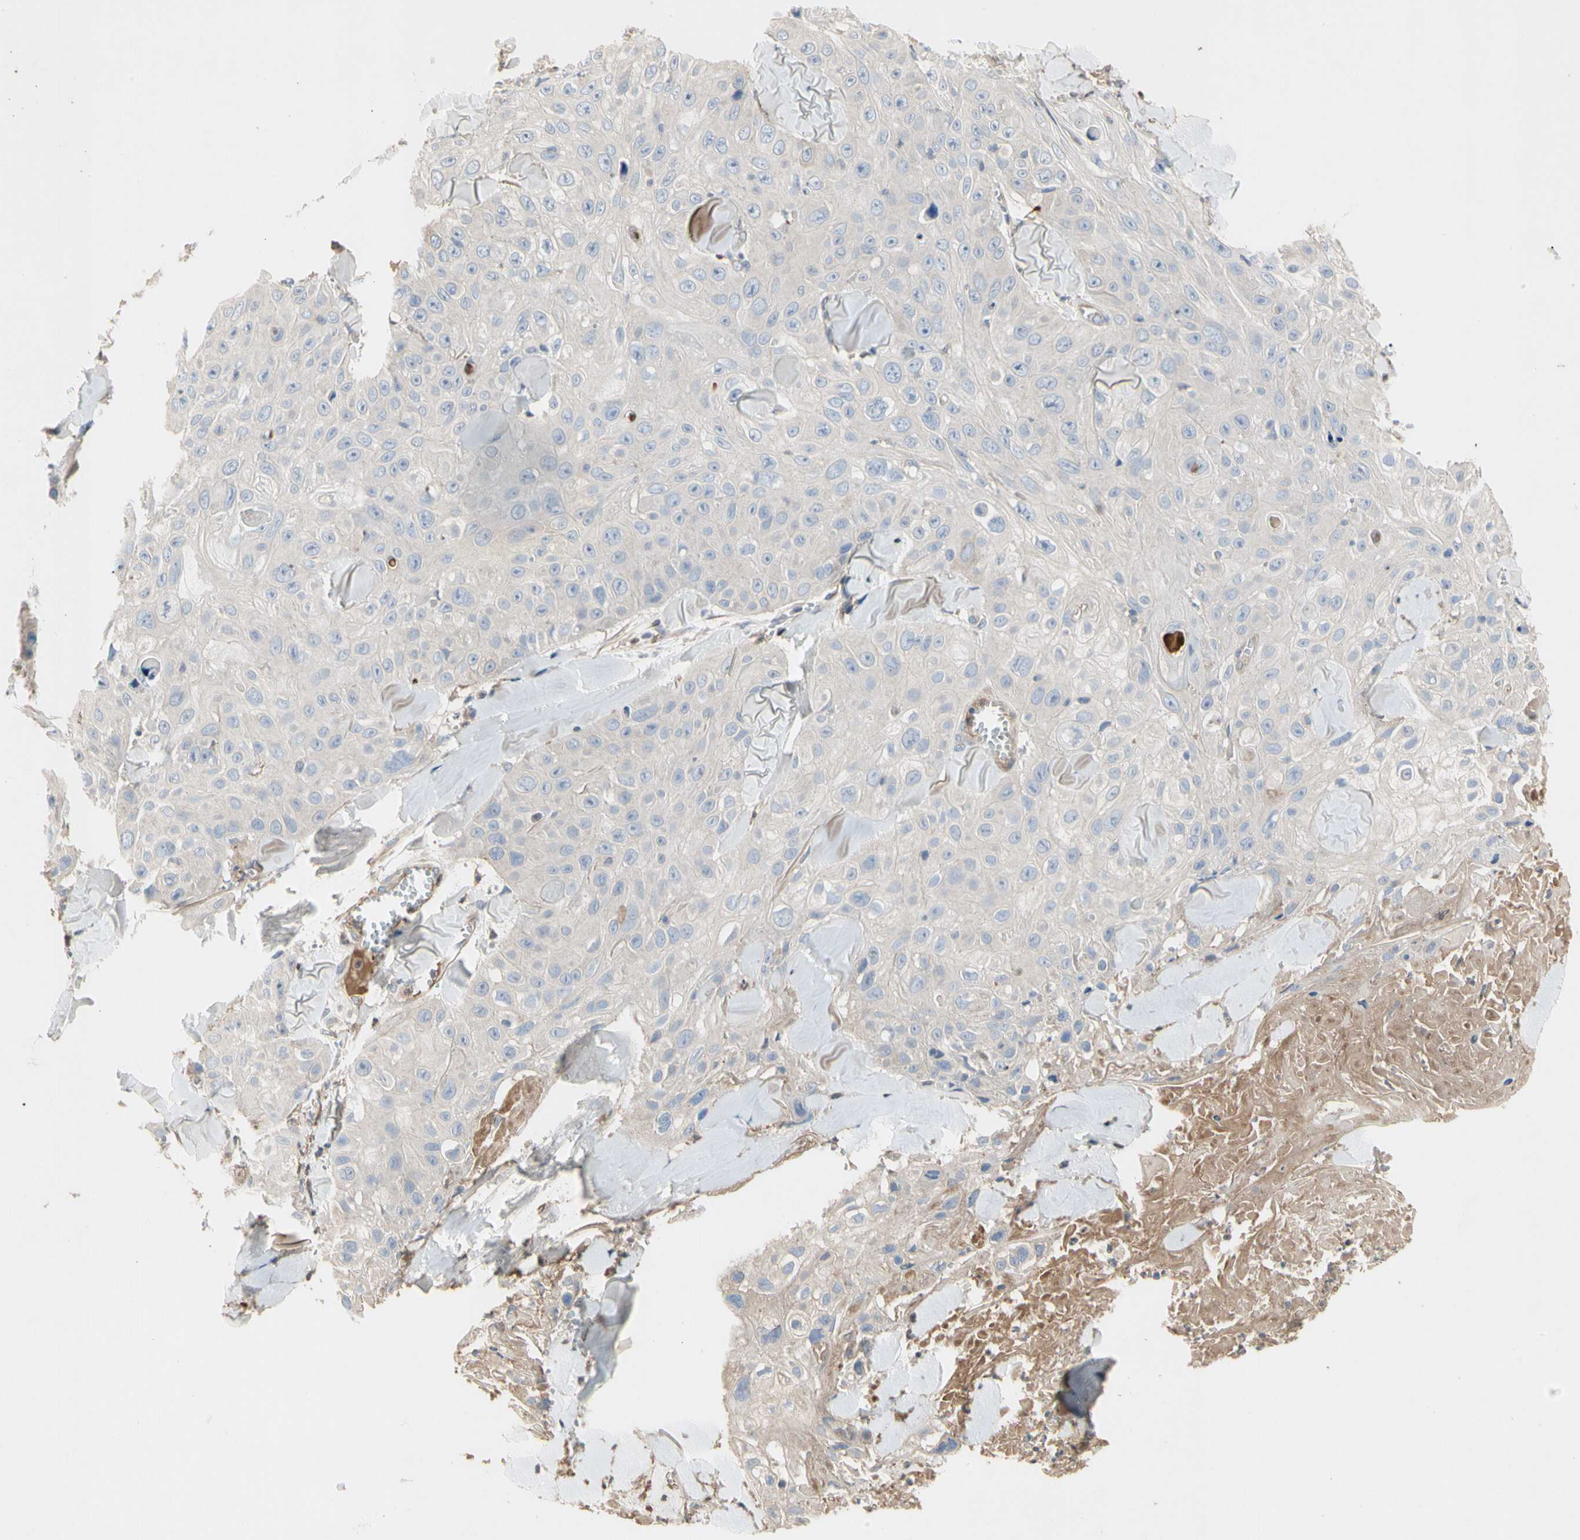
{"staining": {"intensity": "negative", "quantity": "none", "location": "none"}, "tissue": "skin cancer", "cell_type": "Tumor cells", "image_type": "cancer", "snomed": [{"axis": "morphology", "description": "Squamous cell carcinoma, NOS"}, {"axis": "topography", "description": "Skin"}], "caption": "IHC photomicrograph of human squamous cell carcinoma (skin) stained for a protein (brown), which demonstrates no expression in tumor cells.", "gene": "CRTAC1", "patient": {"sex": "male", "age": 86}}